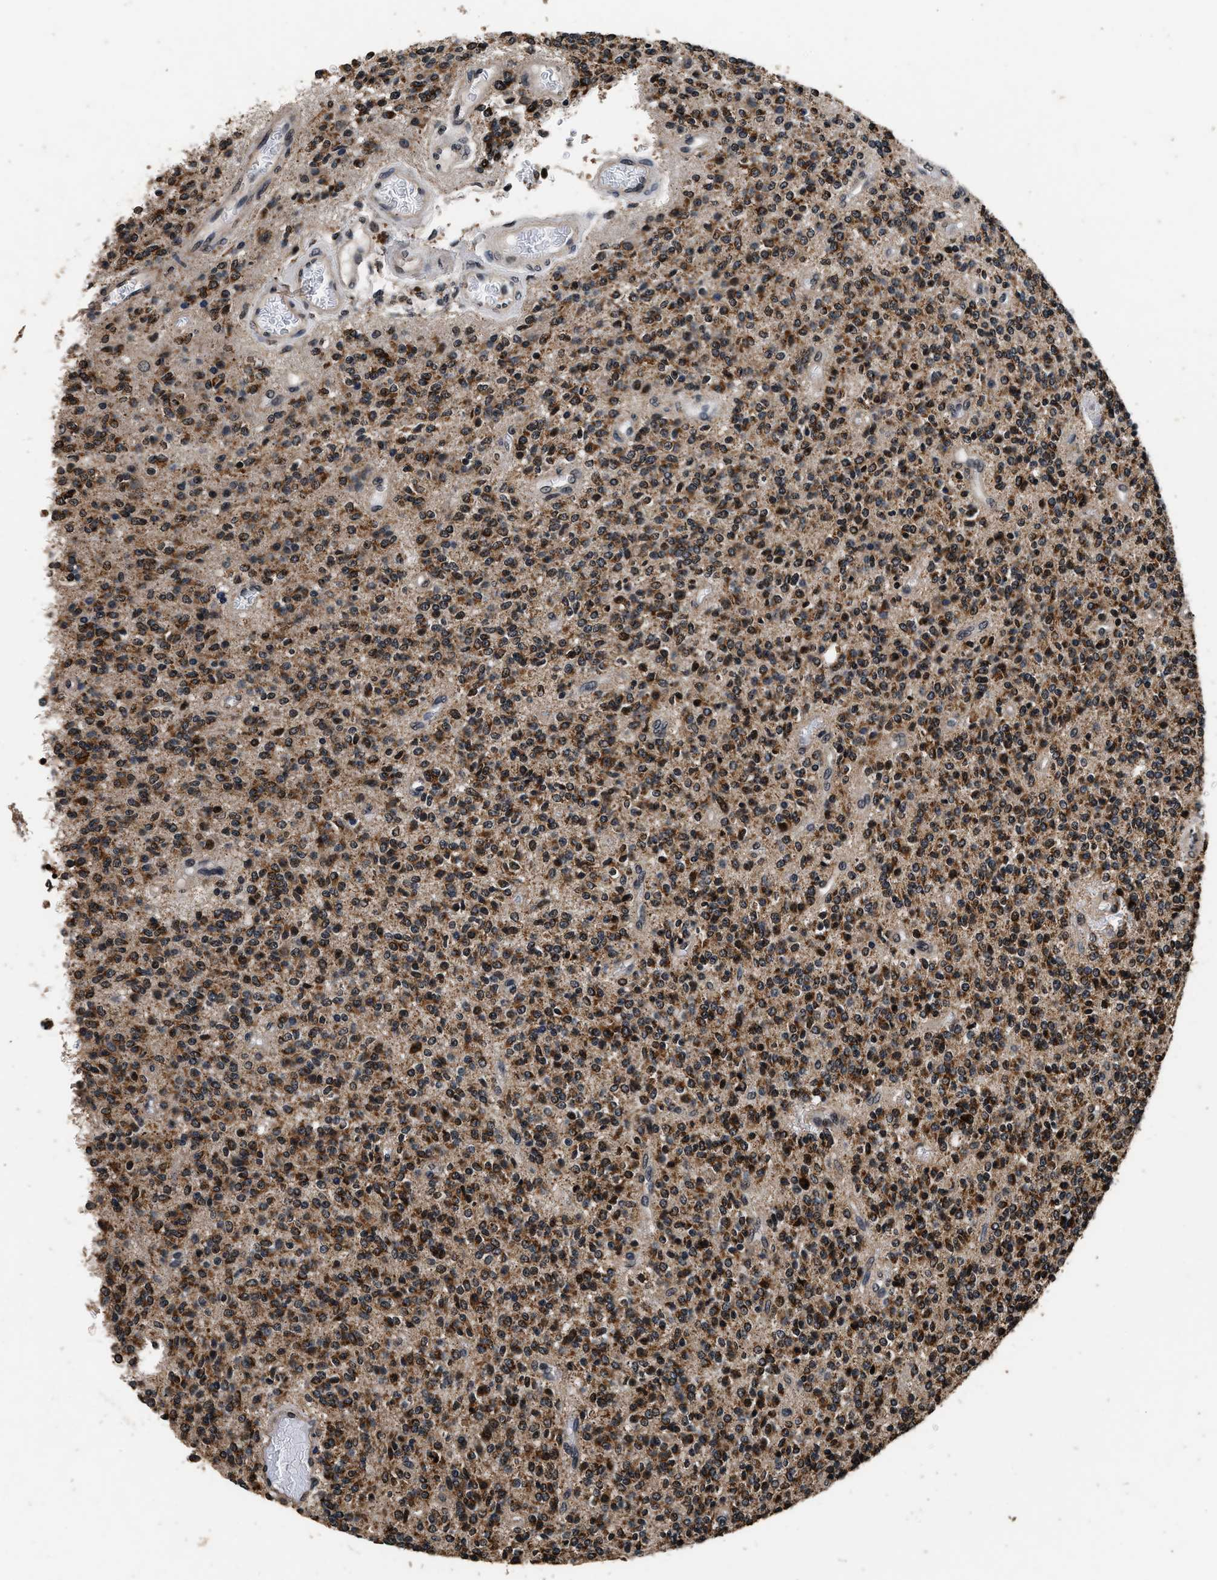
{"staining": {"intensity": "moderate", "quantity": ">75%", "location": "cytoplasmic/membranous"}, "tissue": "glioma", "cell_type": "Tumor cells", "image_type": "cancer", "snomed": [{"axis": "morphology", "description": "Glioma, malignant, High grade"}, {"axis": "topography", "description": "Brain"}], "caption": "Protein staining shows moderate cytoplasmic/membranous positivity in about >75% of tumor cells in glioma.", "gene": "CSTF1", "patient": {"sex": "male", "age": 34}}